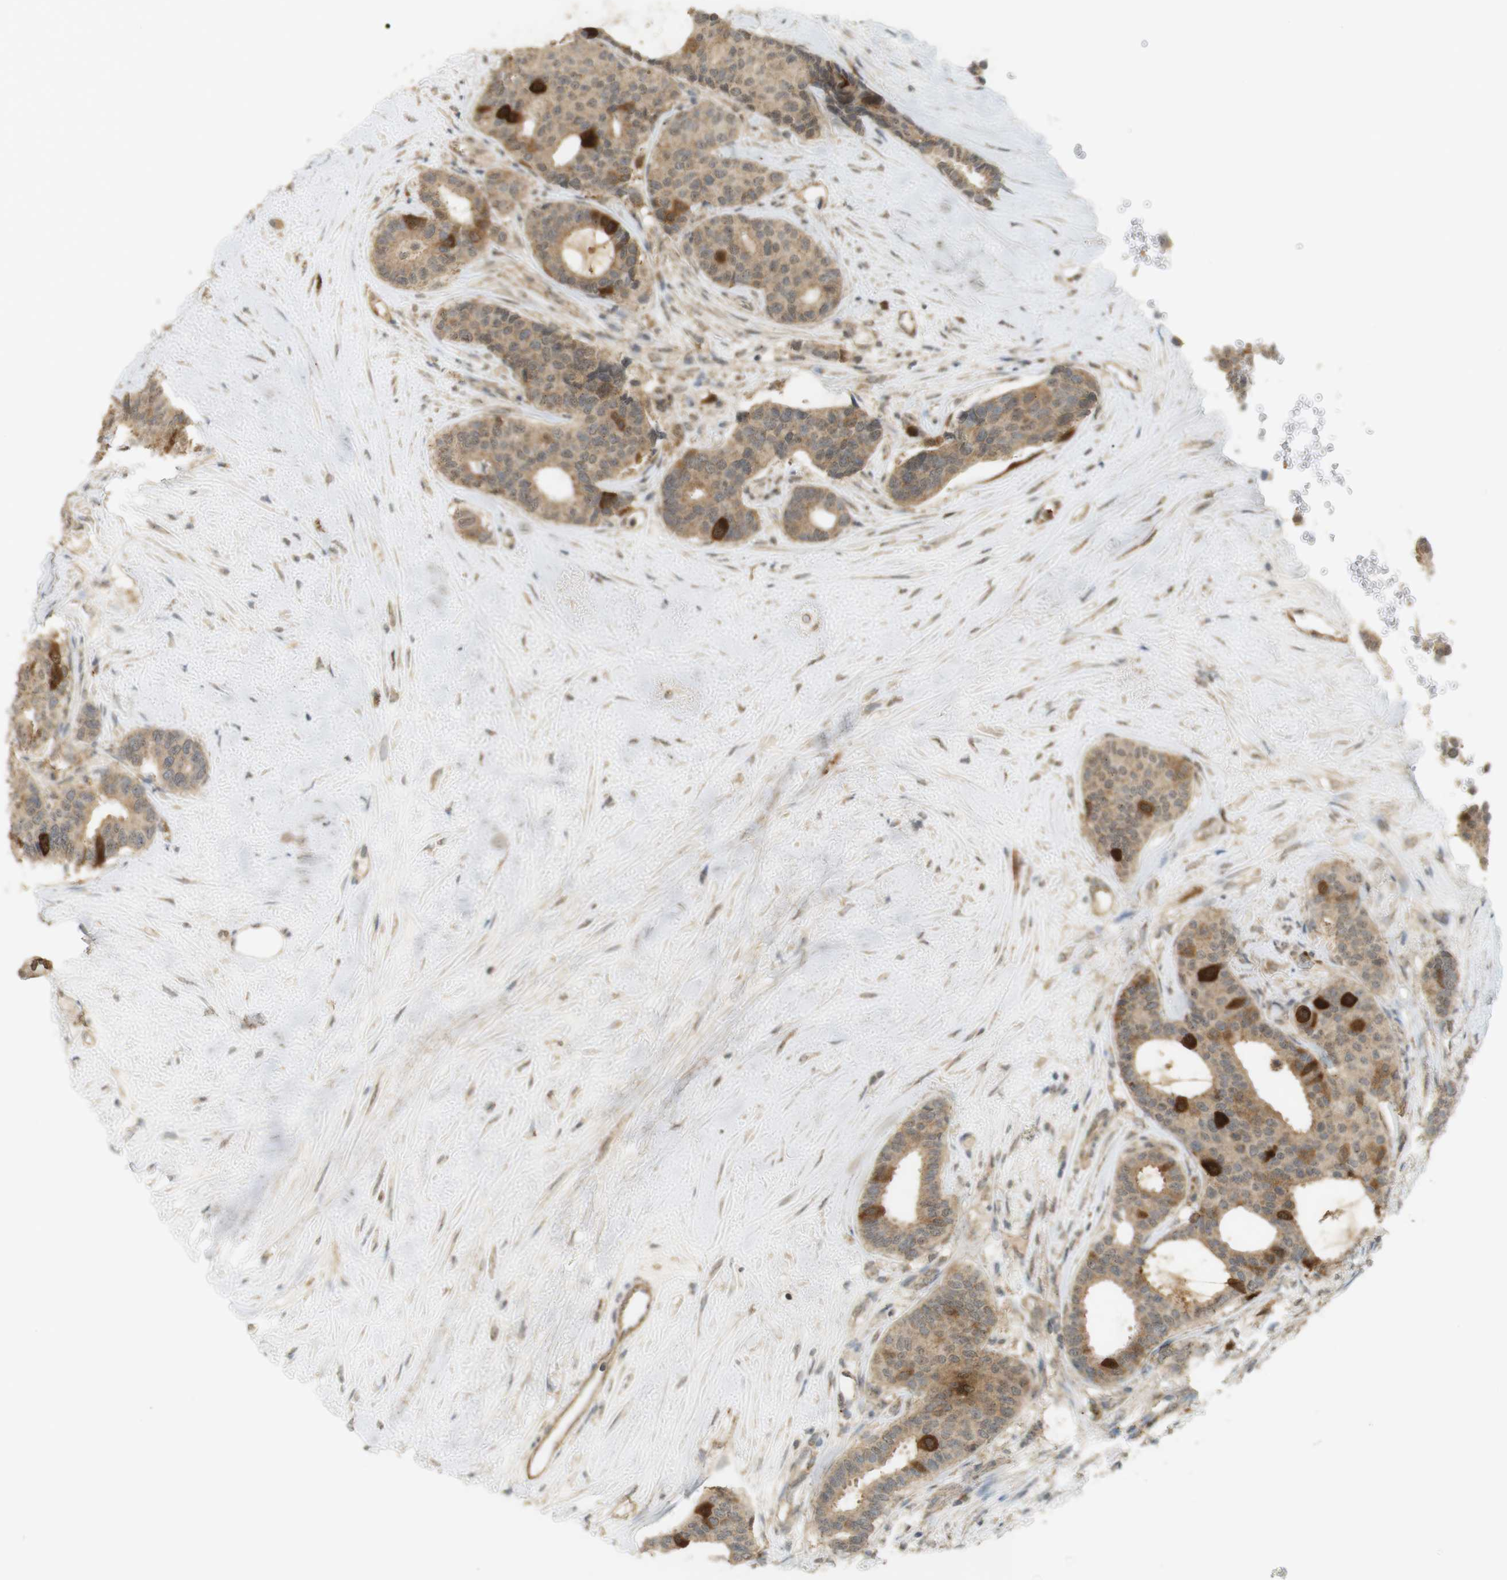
{"staining": {"intensity": "strong", "quantity": "<25%", "location": "cytoplasmic/membranous"}, "tissue": "breast cancer", "cell_type": "Tumor cells", "image_type": "cancer", "snomed": [{"axis": "morphology", "description": "Duct carcinoma"}, {"axis": "topography", "description": "Breast"}], "caption": "High-power microscopy captured an immunohistochemistry (IHC) histopathology image of breast cancer (intraductal carcinoma), revealing strong cytoplasmic/membranous expression in approximately <25% of tumor cells.", "gene": "TTK", "patient": {"sex": "female", "age": 75}}